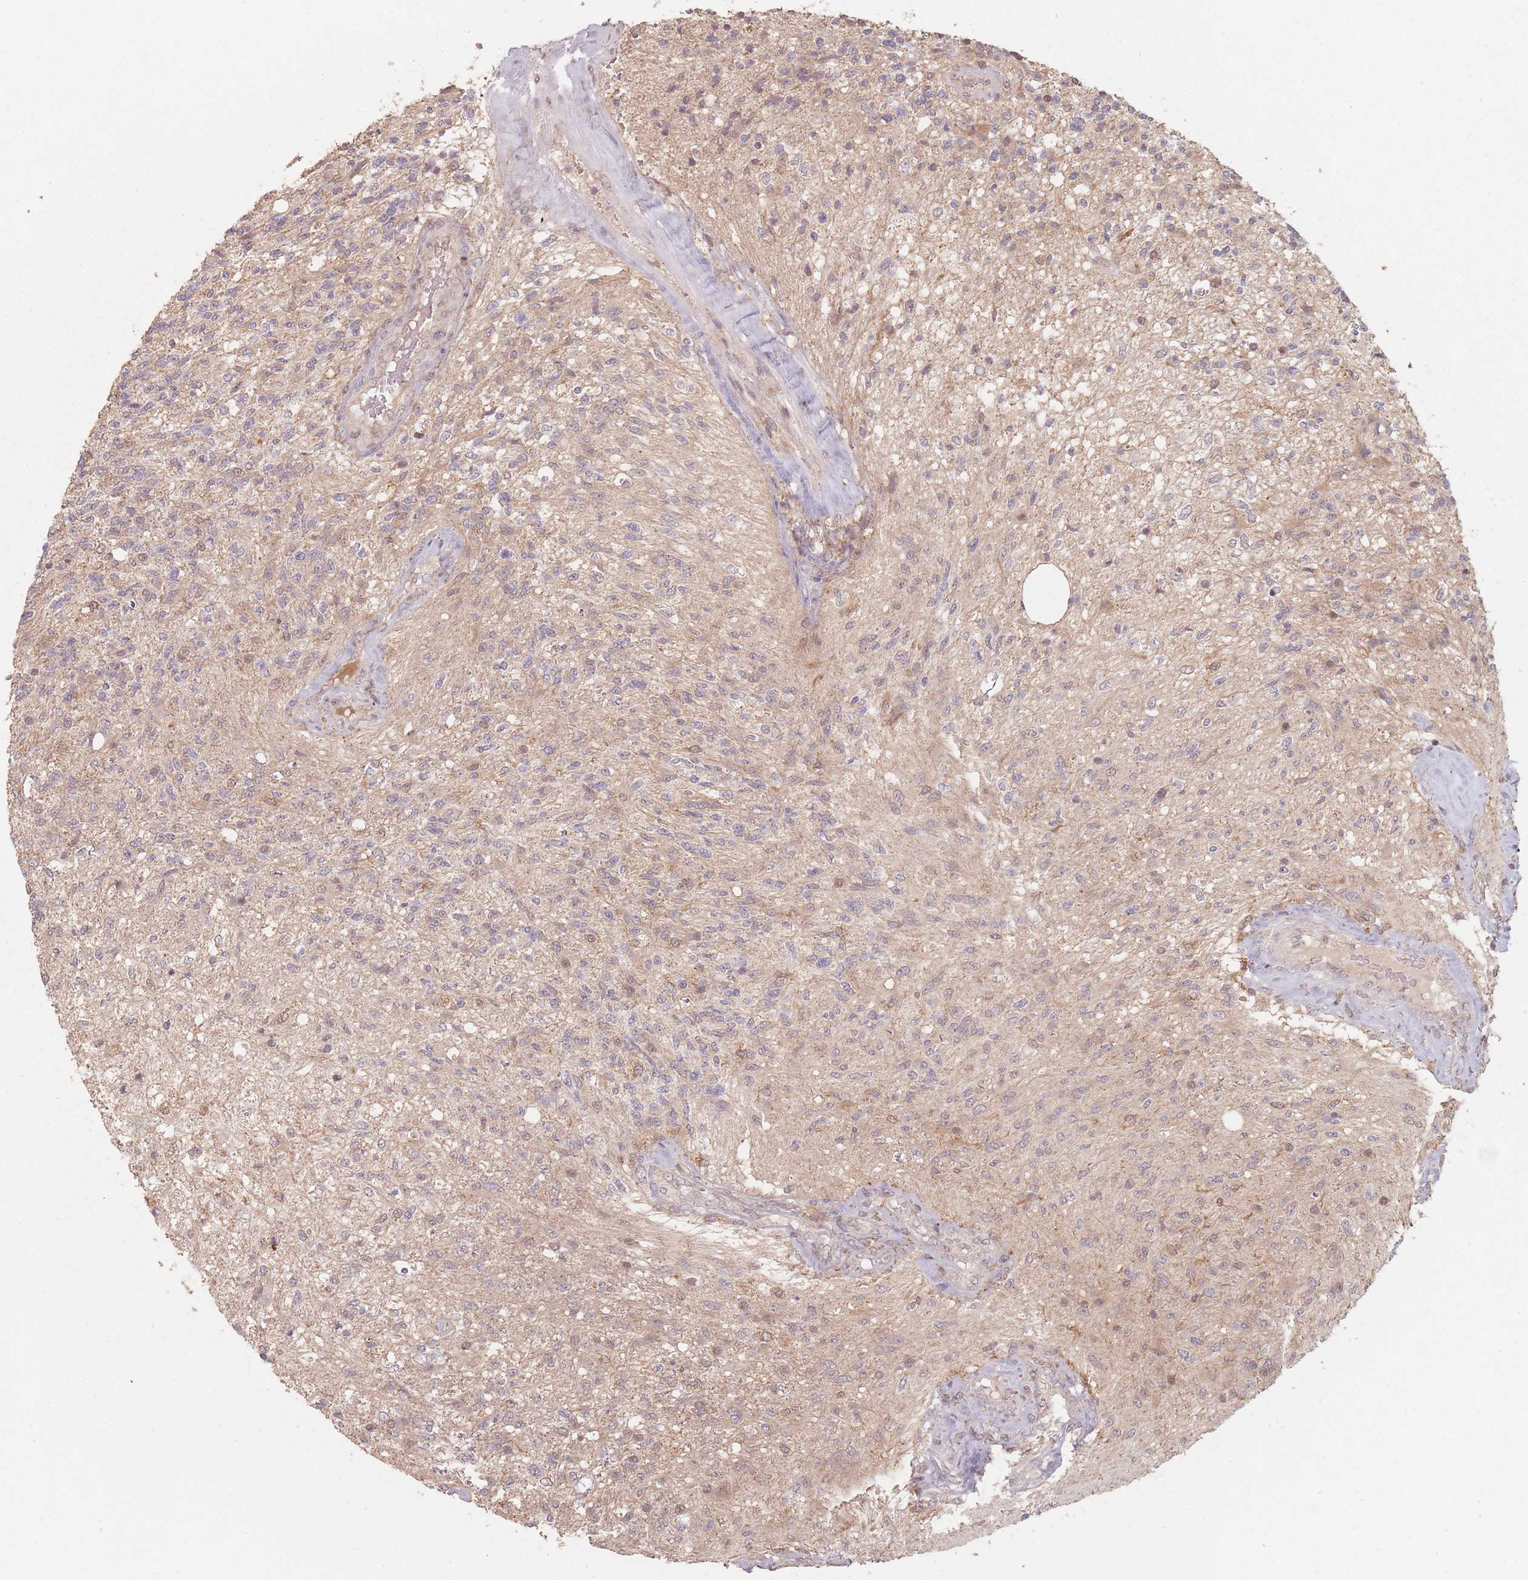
{"staining": {"intensity": "weak", "quantity": "25%-75%", "location": "cytoplasmic/membranous"}, "tissue": "glioma", "cell_type": "Tumor cells", "image_type": "cancer", "snomed": [{"axis": "morphology", "description": "Glioma, malignant, High grade"}, {"axis": "topography", "description": "Brain"}], "caption": "Glioma tissue shows weak cytoplasmic/membranous staining in approximately 25%-75% of tumor cells Nuclei are stained in blue.", "gene": "VPS52", "patient": {"sex": "male", "age": 56}}